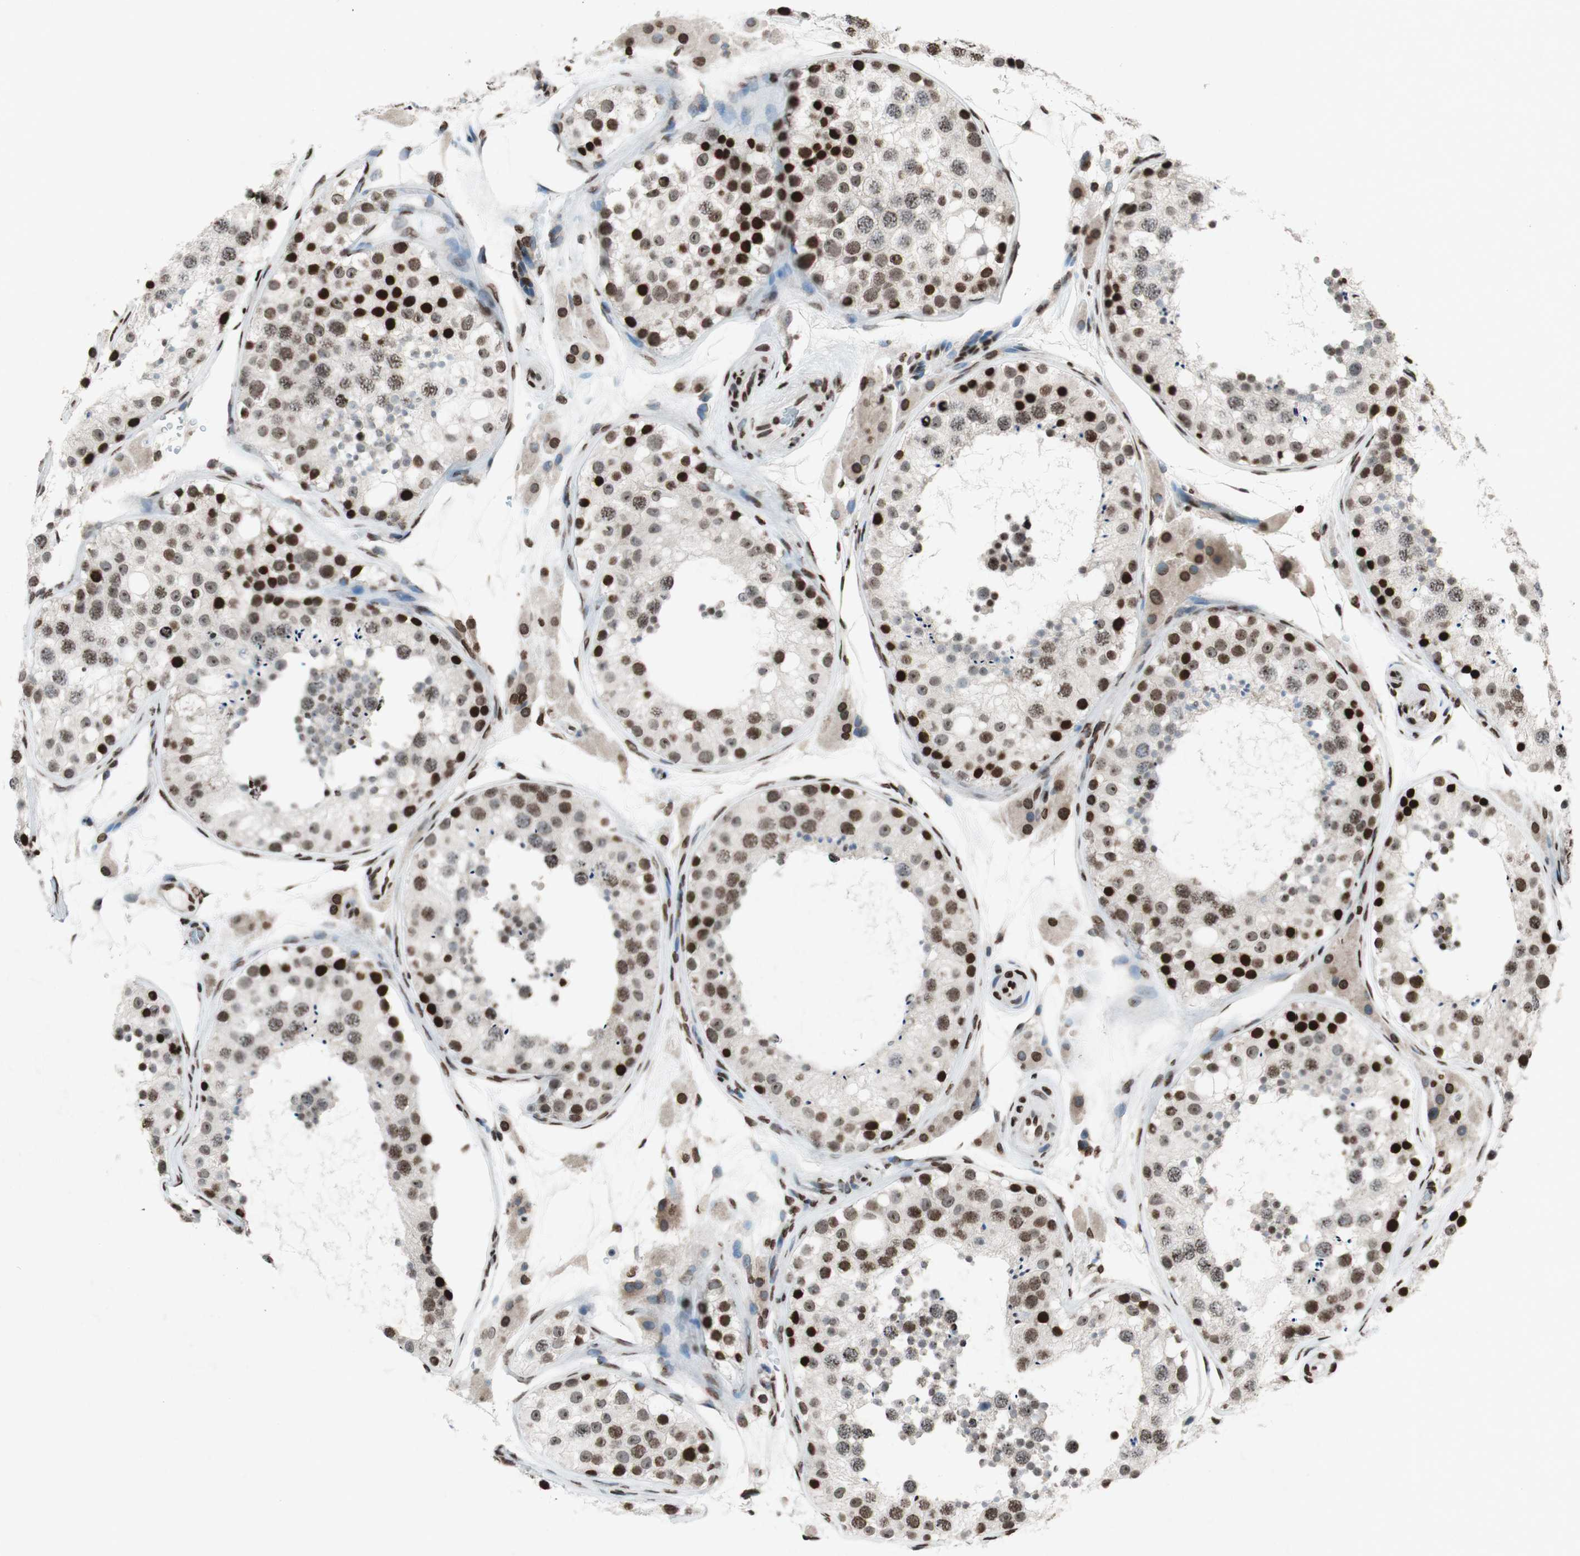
{"staining": {"intensity": "strong", "quantity": "25%-75%", "location": "nuclear"}, "tissue": "testis", "cell_type": "Cells in seminiferous ducts", "image_type": "normal", "snomed": [{"axis": "morphology", "description": "Normal tissue, NOS"}, {"axis": "topography", "description": "Testis"}], "caption": "Immunohistochemical staining of unremarkable human testis reveals strong nuclear protein expression in approximately 25%-75% of cells in seminiferous ducts. The protein of interest is stained brown, and the nuclei are stained in blue (DAB IHC with brightfield microscopy, high magnification).", "gene": "NCOA3", "patient": {"sex": "male", "age": 26}}